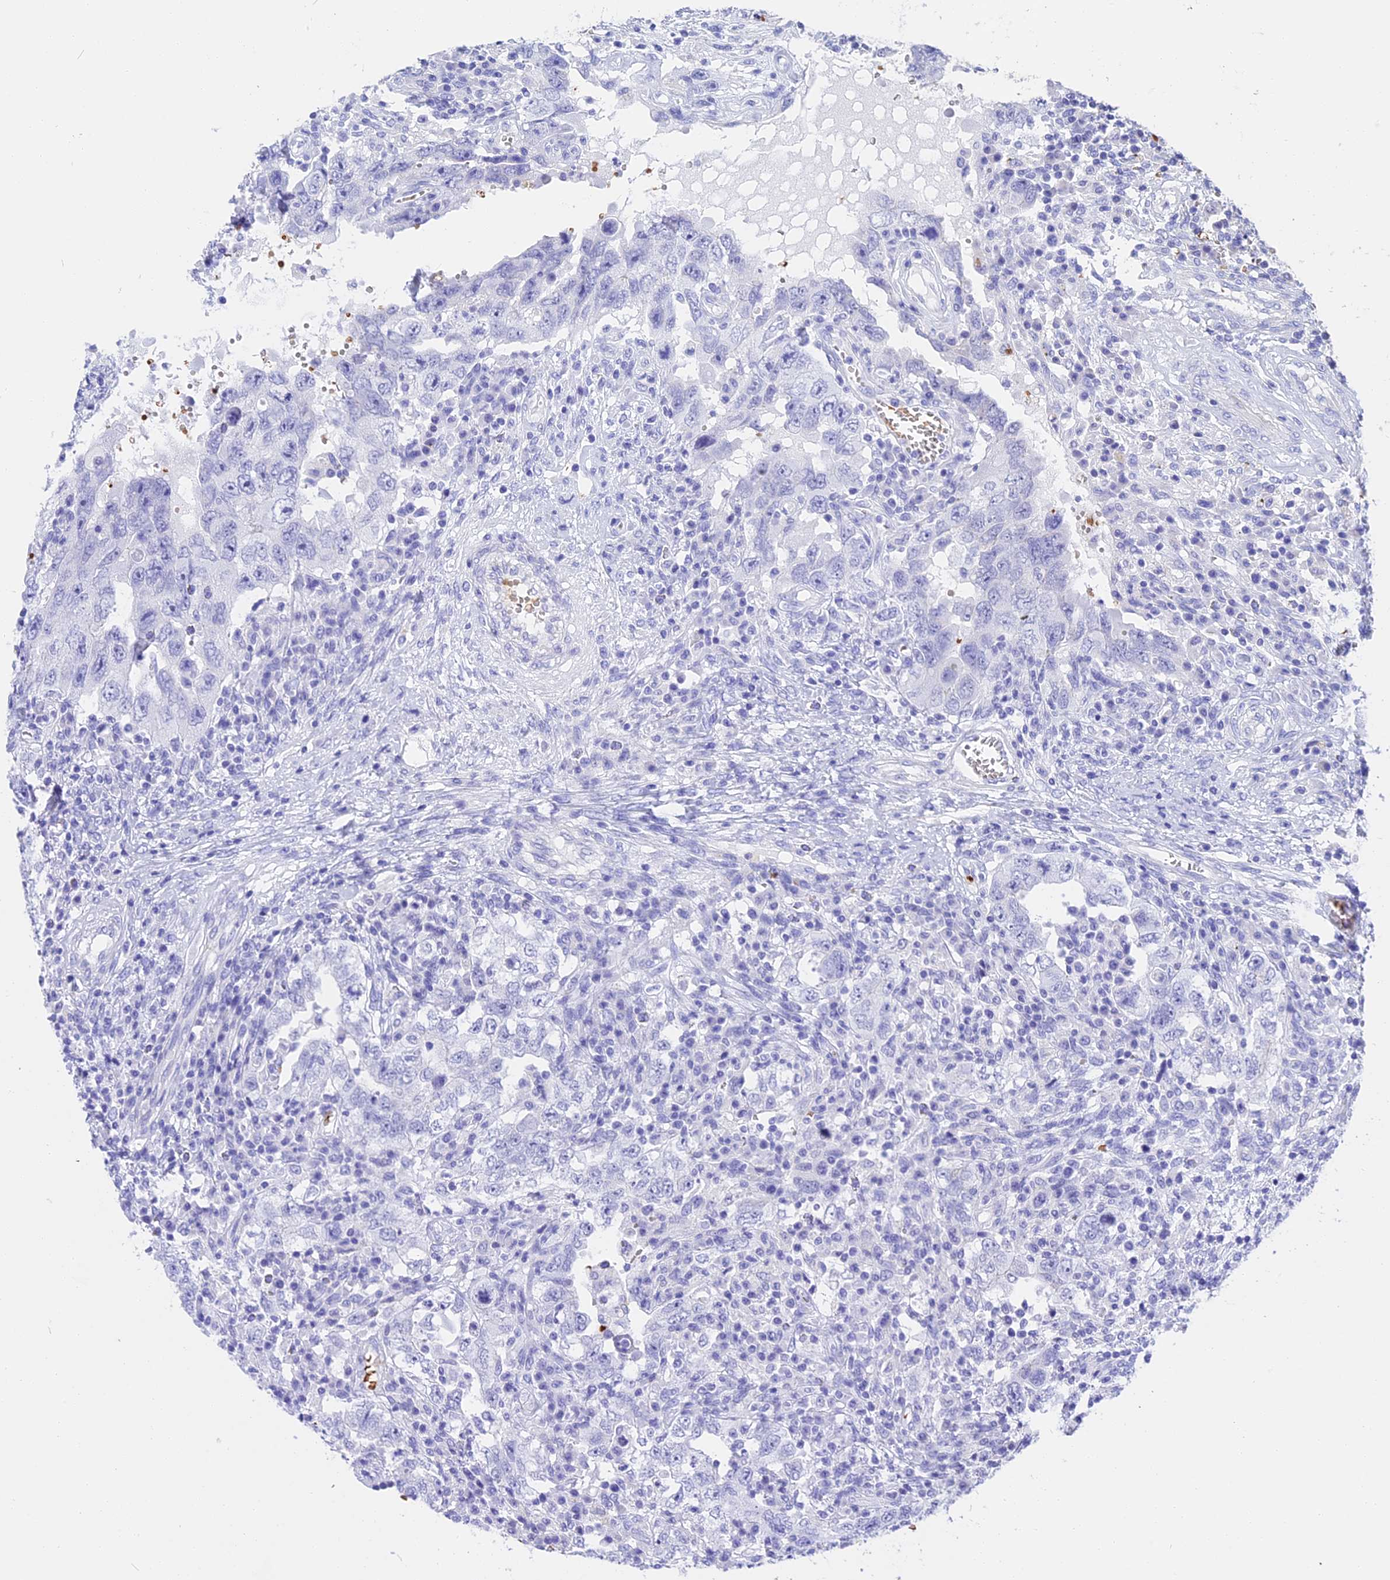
{"staining": {"intensity": "negative", "quantity": "none", "location": "none"}, "tissue": "testis cancer", "cell_type": "Tumor cells", "image_type": "cancer", "snomed": [{"axis": "morphology", "description": "Carcinoma, Embryonal, NOS"}, {"axis": "topography", "description": "Testis"}], "caption": "Immunohistochemistry (IHC) image of neoplastic tissue: testis cancer stained with DAB exhibits no significant protein staining in tumor cells.", "gene": "TNNC2", "patient": {"sex": "male", "age": 26}}